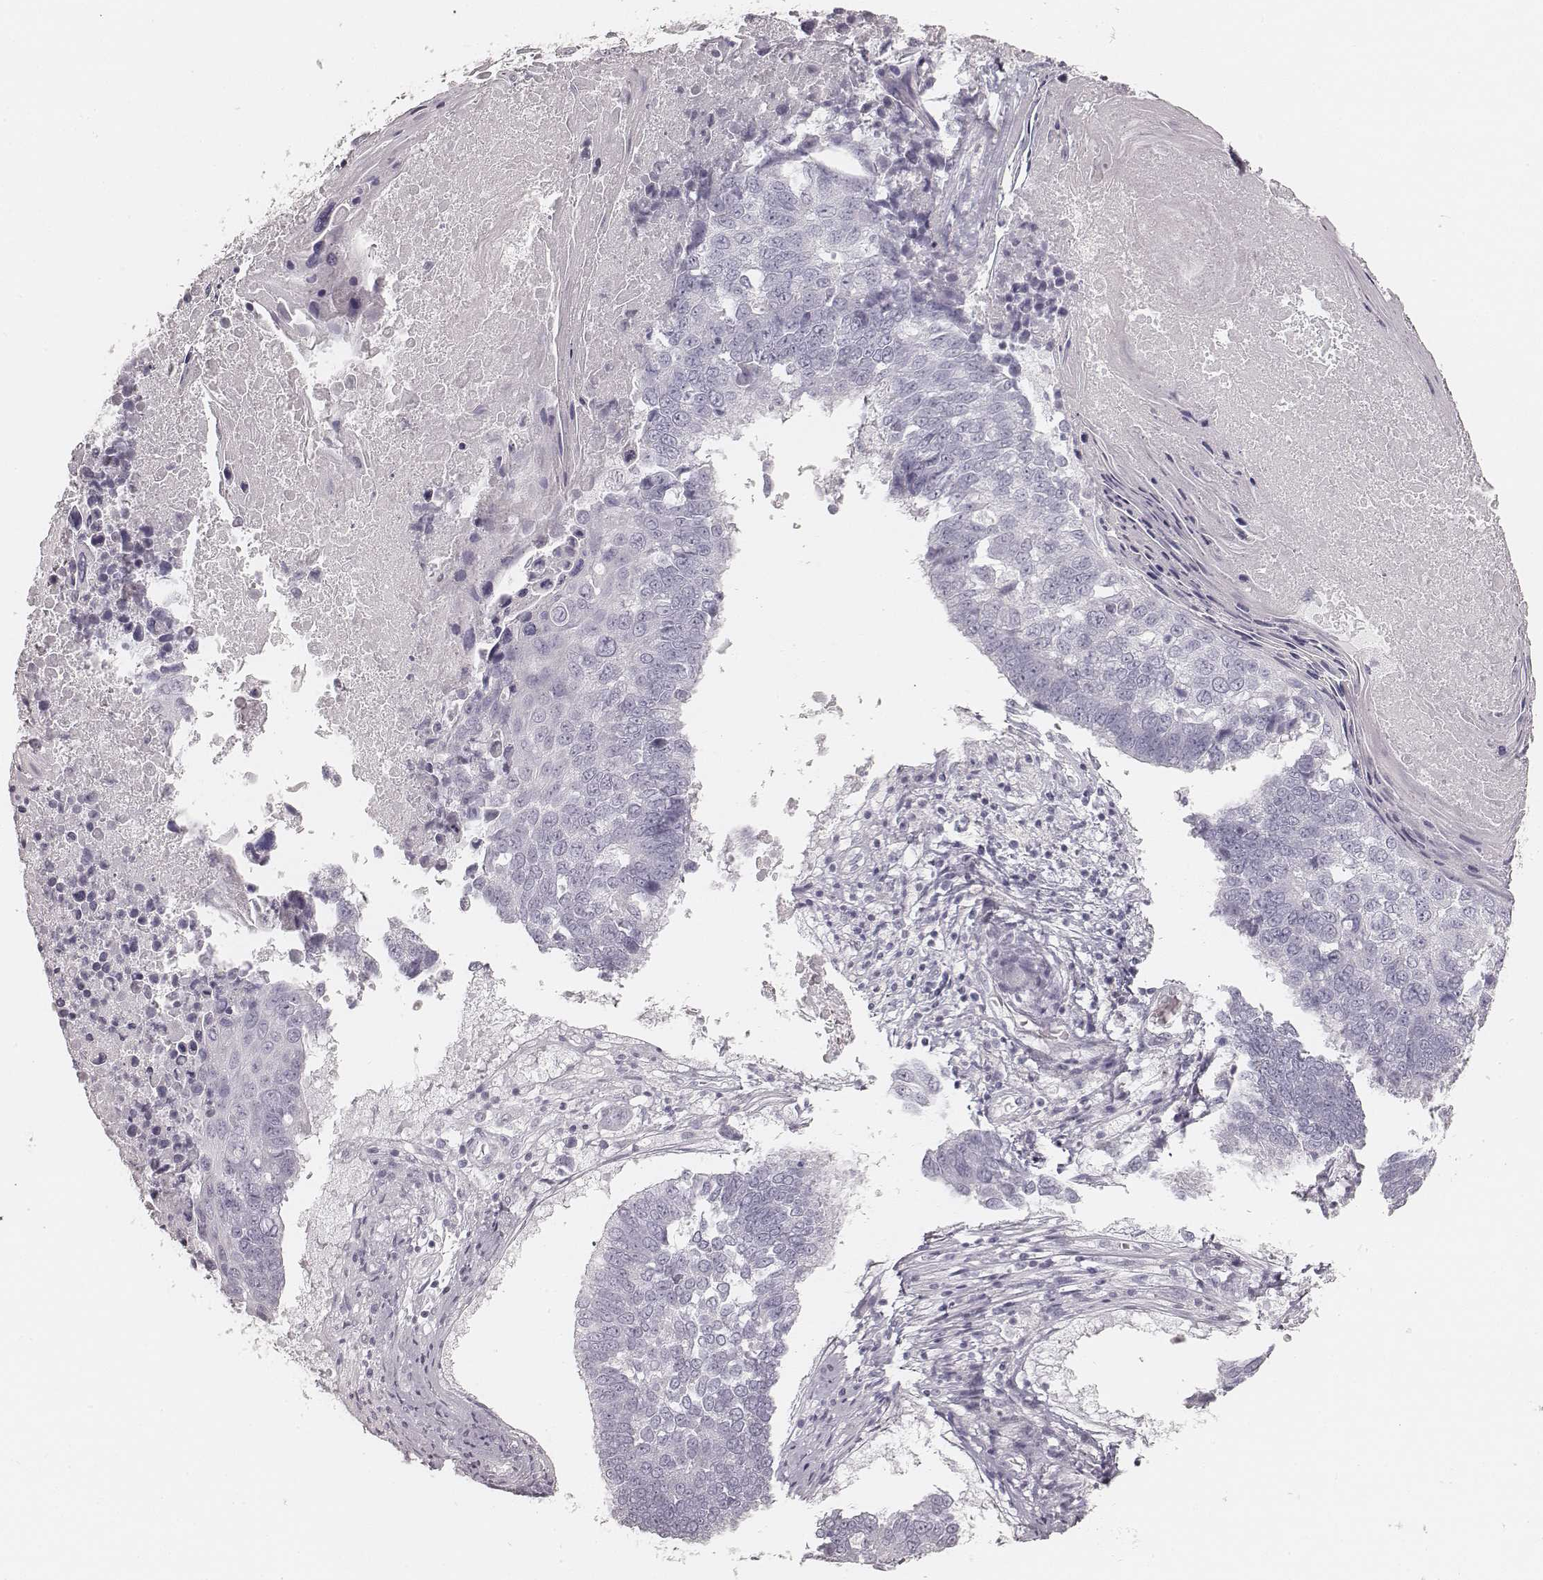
{"staining": {"intensity": "negative", "quantity": "none", "location": "none"}, "tissue": "lung cancer", "cell_type": "Tumor cells", "image_type": "cancer", "snomed": [{"axis": "morphology", "description": "Squamous cell carcinoma, NOS"}, {"axis": "topography", "description": "Lung"}], "caption": "A micrograph of squamous cell carcinoma (lung) stained for a protein demonstrates no brown staining in tumor cells.", "gene": "KRT31", "patient": {"sex": "male", "age": 73}}